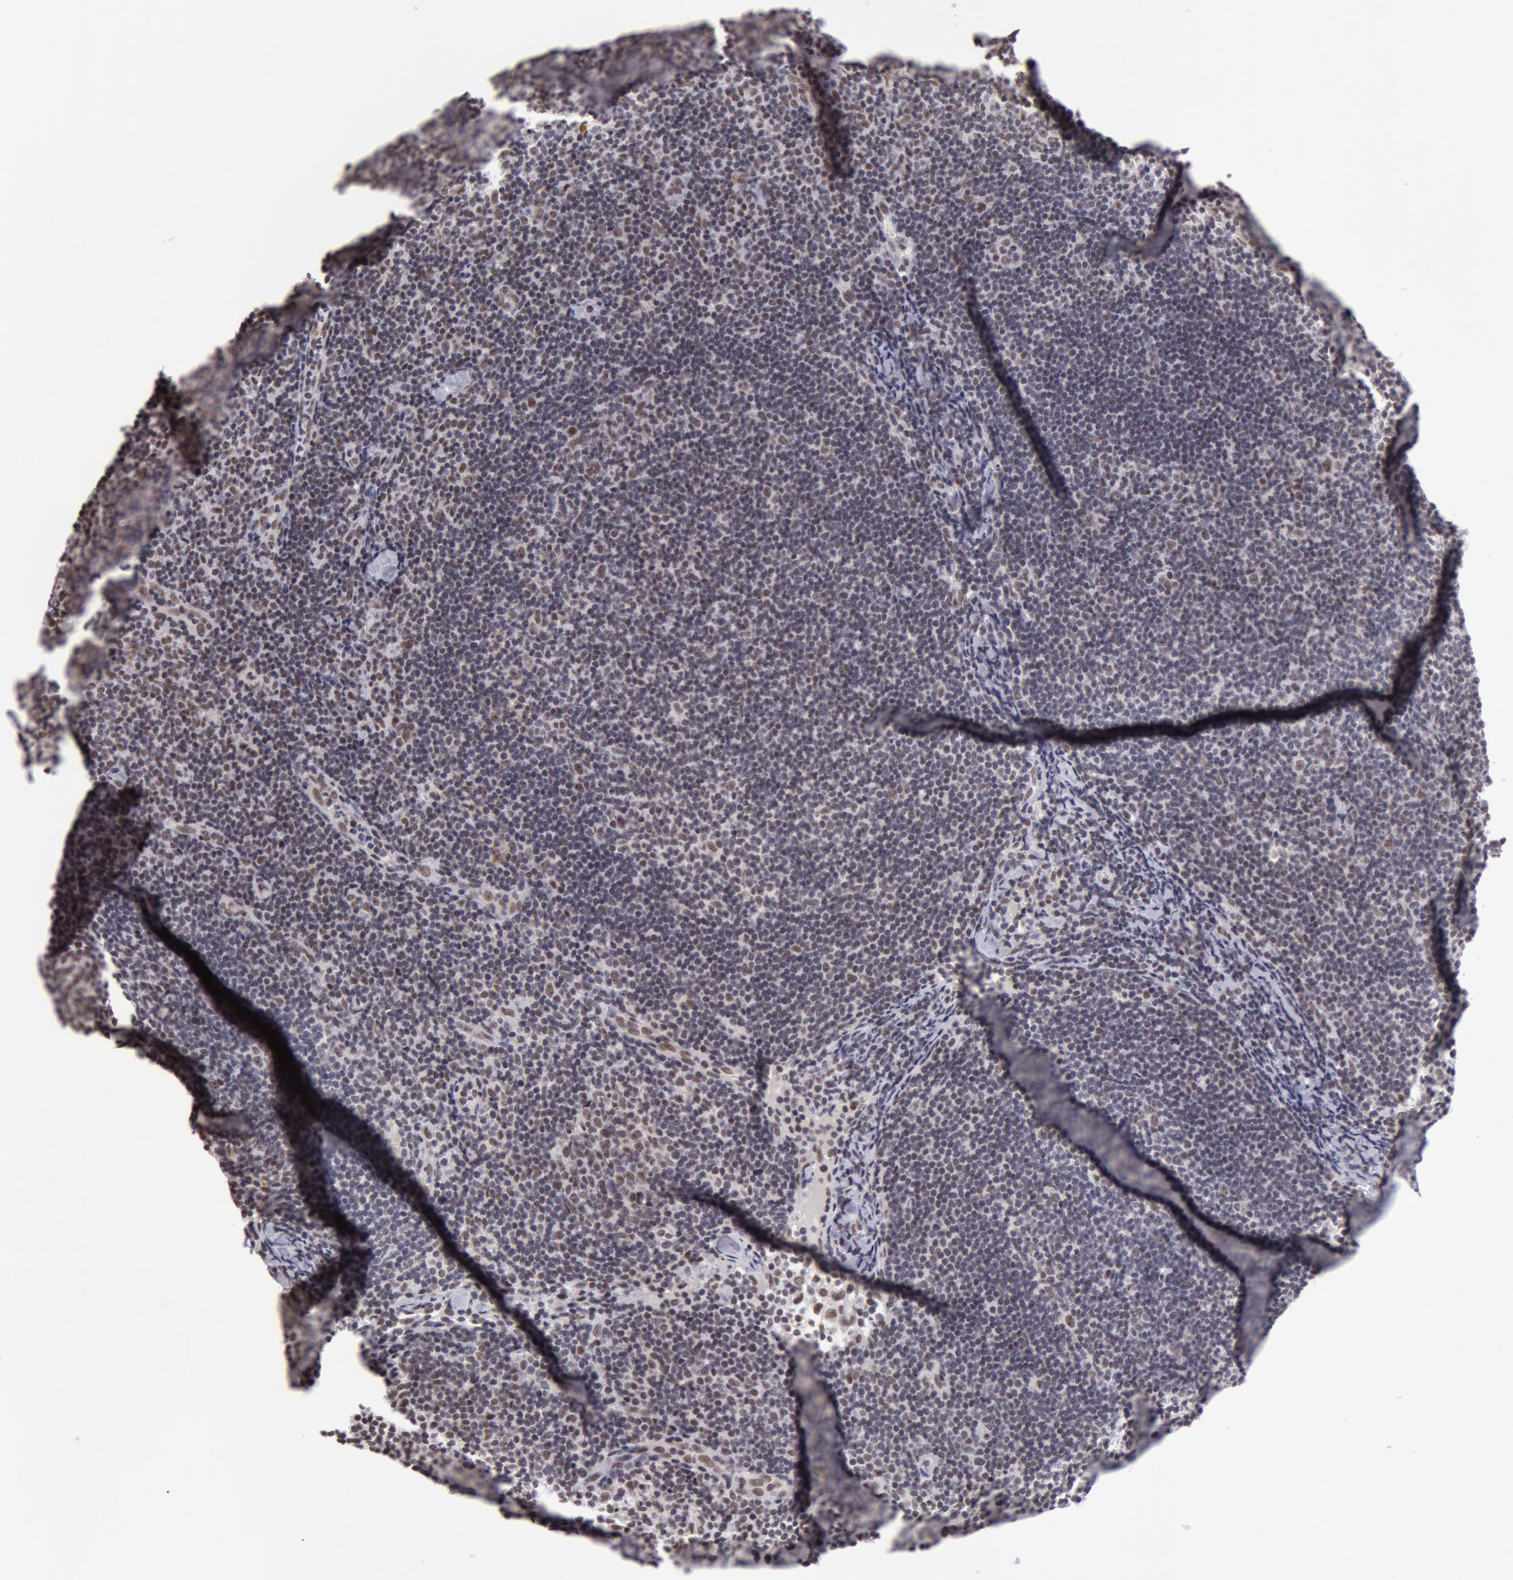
{"staining": {"intensity": "weak", "quantity": "25%-75%", "location": "cytoplasmic/membranous,nuclear"}, "tissue": "lymphoma", "cell_type": "Tumor cells", "image_type": "cancer", "snomed": [{"axis": "morphology", "description": "Malignant lymphoma, non-Hodgkin's type, Low grade"}, {"axis": "topography", "description": "Lymph node"}], "caption": "Immunohistochemical staining of malignant lymphoma, non-Hodgkin's type (low-grade) reveals weak cytoplasmic/membranous and nuclear protein staining in about 25%-75% of tumor cells. (brown staining indicates protein expression, while blue staining denotes nuclei).", "gene": "VRTN", "patient": {"sex": "male", "age": 49}}